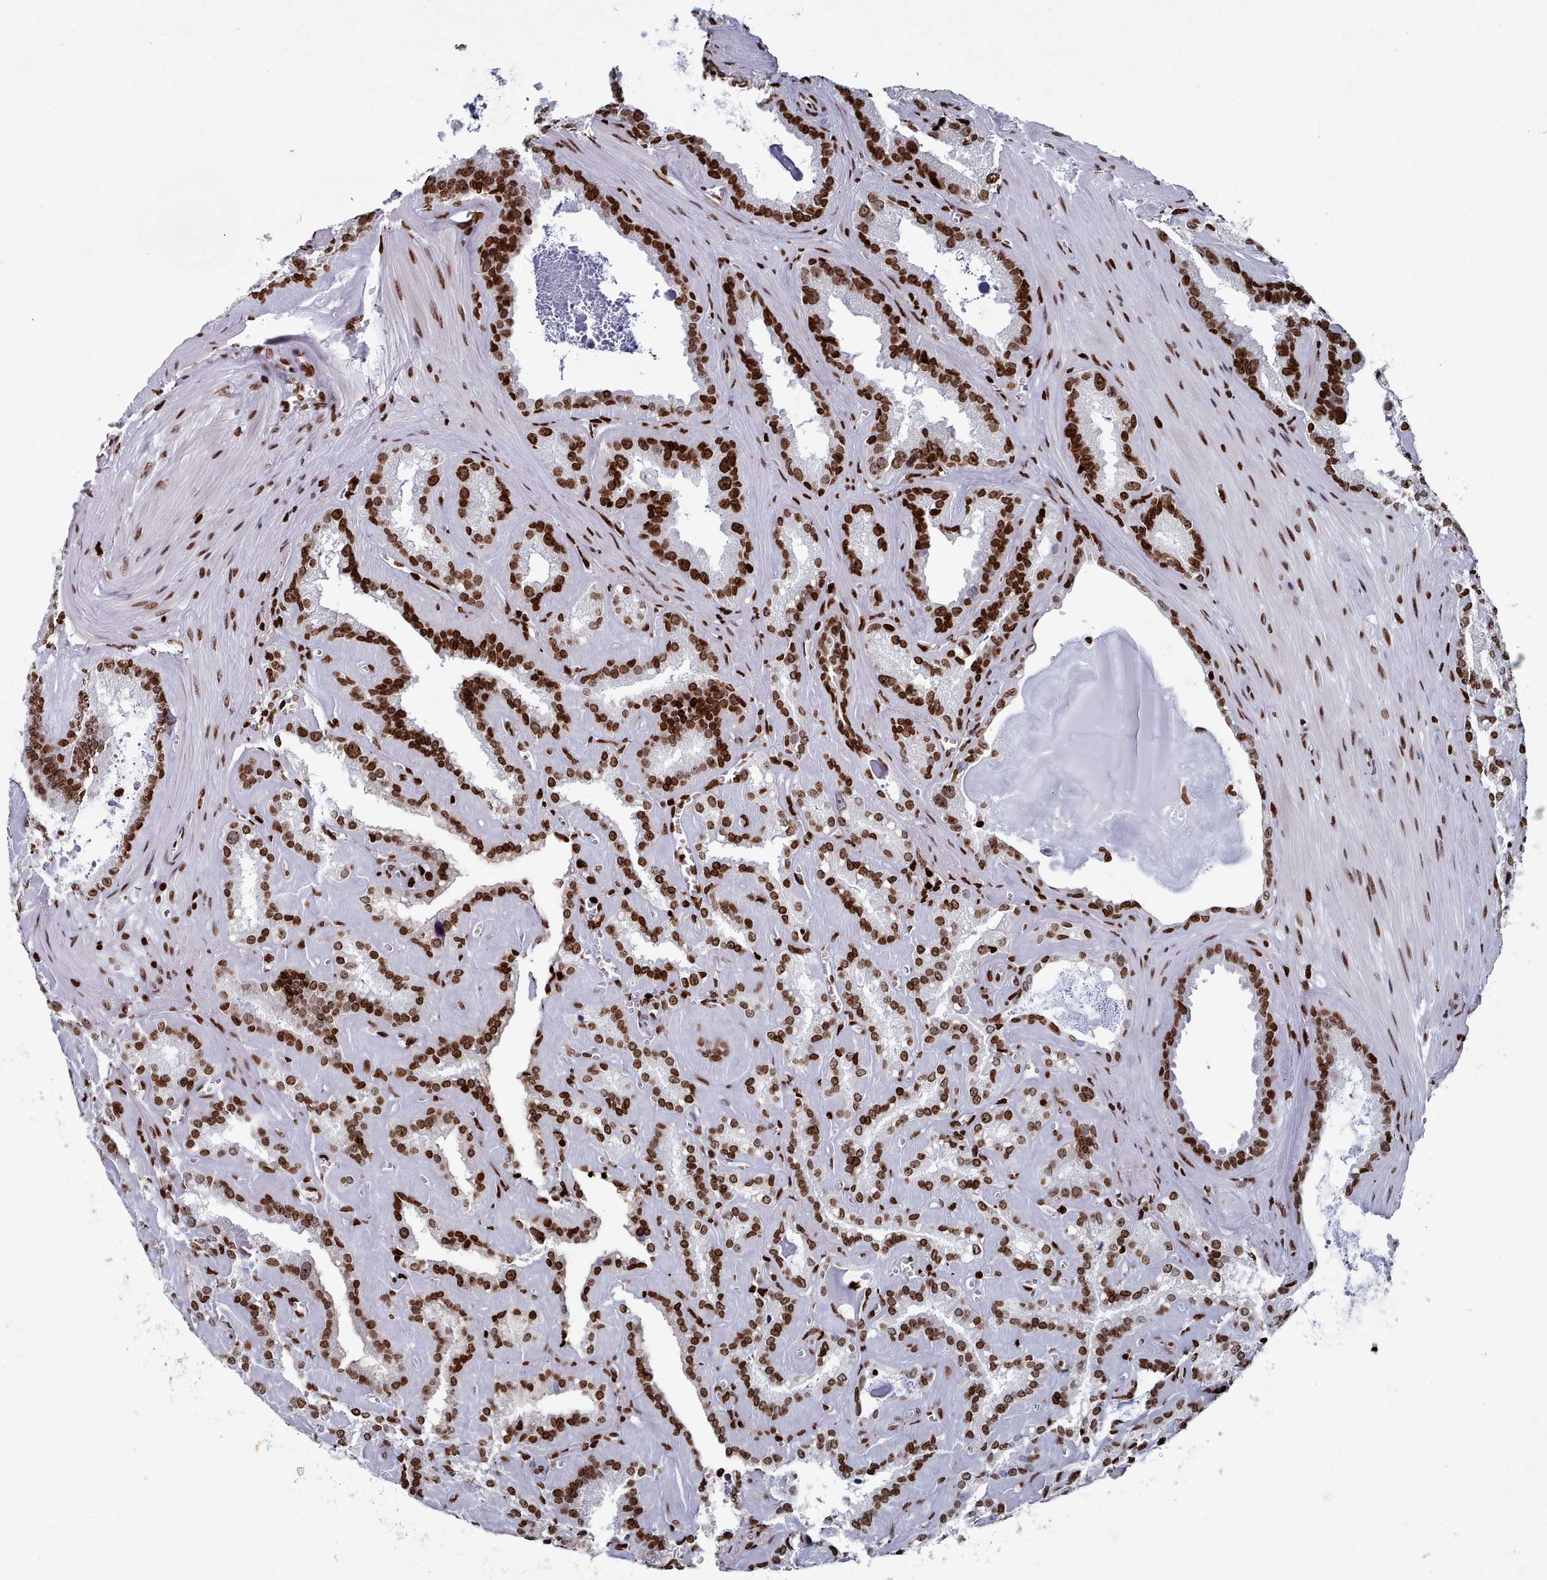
{"staining": {"intensity": "strong", "quantity": ">75%", "location": "nuclear"}, "tissue": "seminal vesicle", "cell_type": "Glandular cells", "image_type": "normal", "snomed": [{"axis": "morphology", "description": "Normal tissue, NOS"}, {"axis": "topography", "description": "Prostate"}, {"axis": "topography", "description": "Seminal veicle"}], "caption": "Protein expression analysis of benign seminal vesicle displays strong nuclear positivity in about >75% of glandular cells.", "gene": "PCDHB11", "patient": {"sex": "male", "age": 59}}